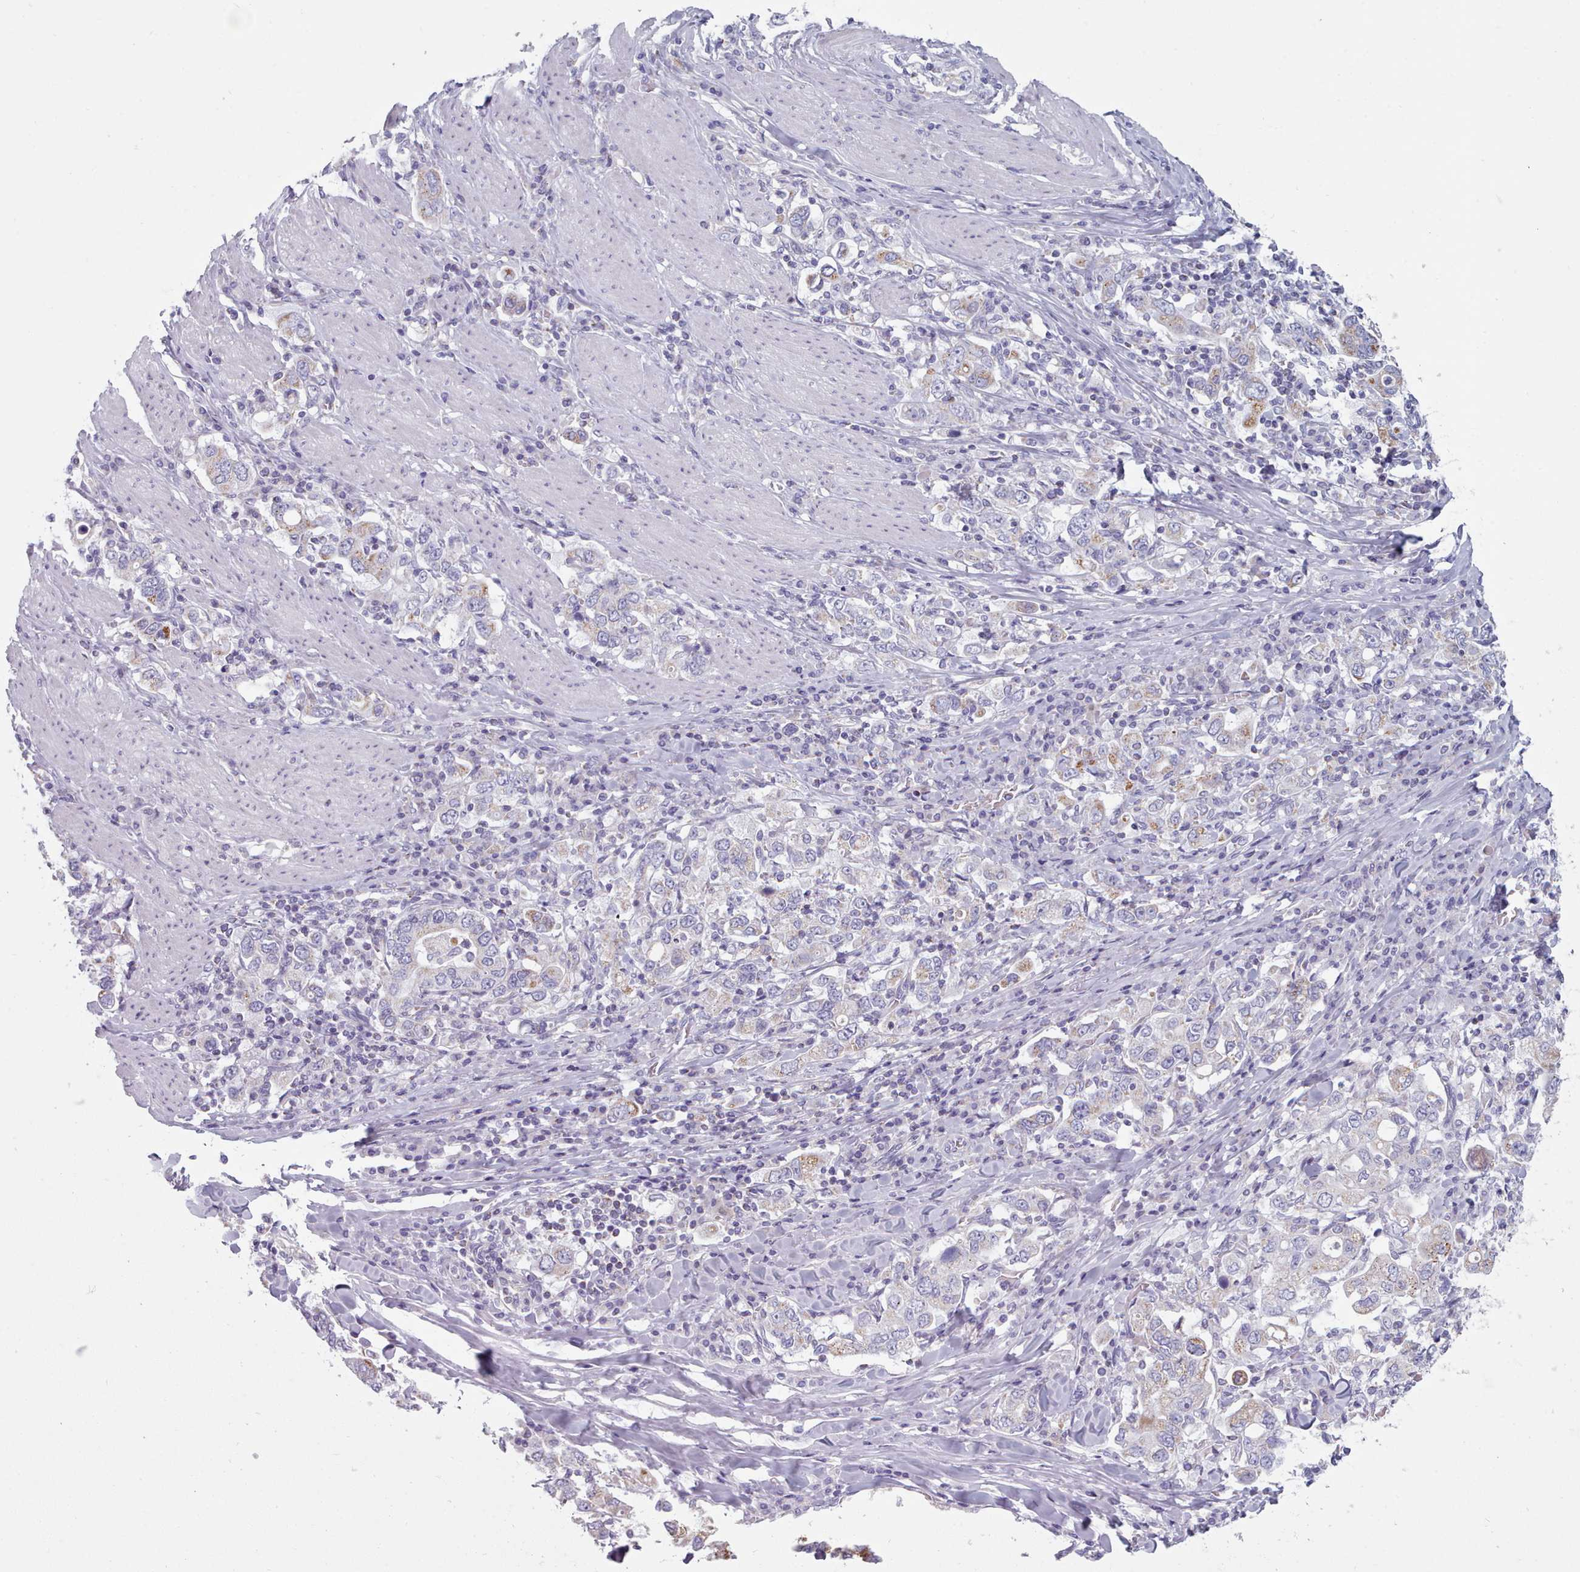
{"staining": {"intensity": "negative", "quantity": "none", "location": "none"}, "tissue": "stomach cancer", "cell_type": "Tumor cells", "image_type": "cancer", "snomed": [{"axis": "morphology", "description": "Adenocarcinoma, NOS"}, {"axis": "topography", "description": "Stomach, upper"}], "caption": "DAB (3,3'-diaminobenzidine) immunohistochemical staining of human stomach adenocarcinoma reveals no significant positivity in tumor cells.", "gene": "FAM170B", "patient": {"sex": "male", "age": 62}}